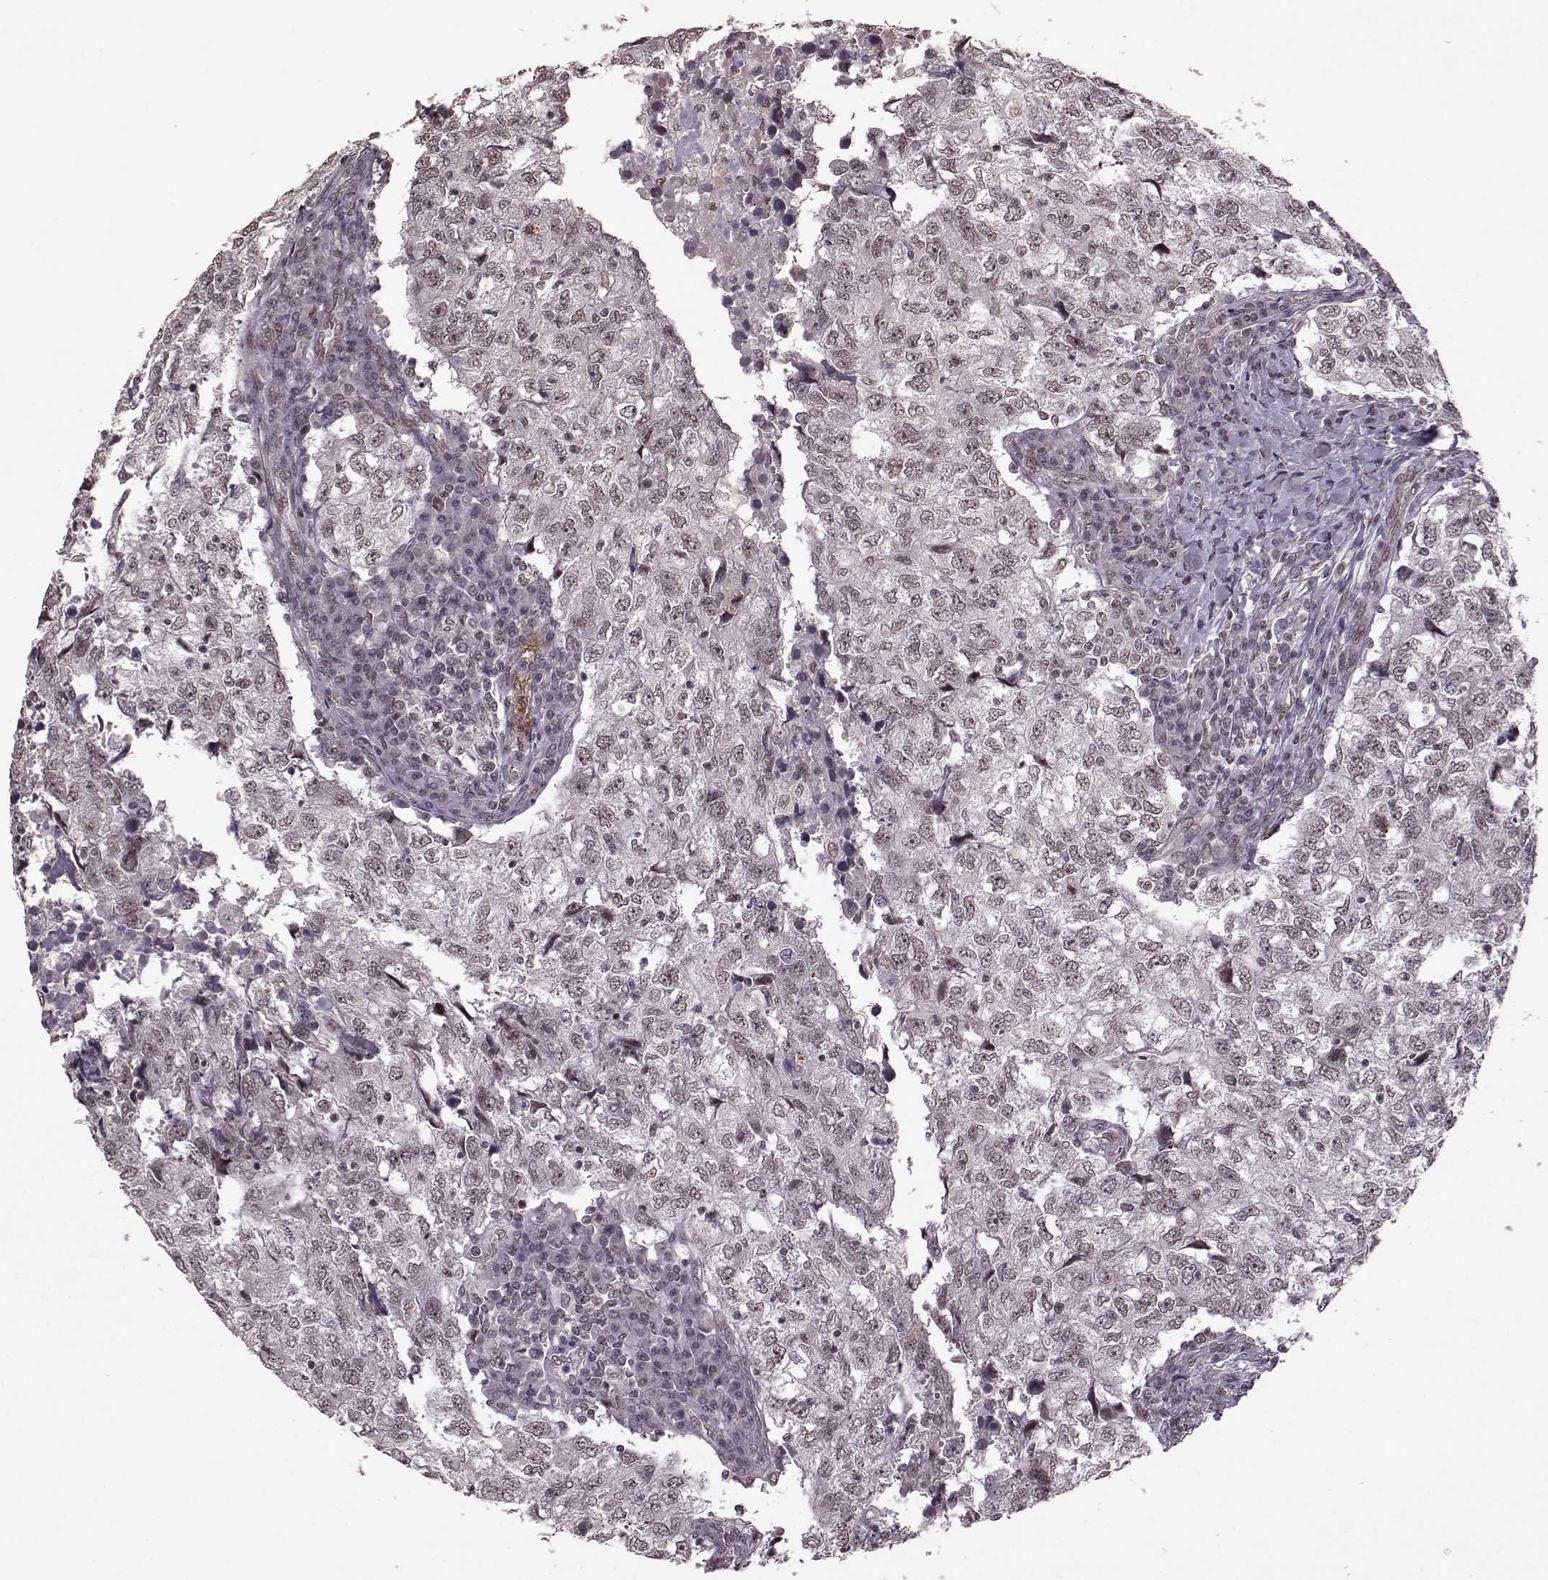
{"staining": {"intensity": "weak", "quantity": ">75%", "location": "nuclear"}, "tissue": "breast cancer", "cell_type": "Tumor cells", "image_type": "cancer", "snomed": [{"axis": "morphology", "description": "Duct carcinoma"}, {"axis": "topography", "description": "Breast"}], "caption": "Approximately >75% of tumor cells in breast cancer (infiltrating ductal carcinoma) show weak nuclear protein positivity as visualized by brown immunohistochemical staining.", "gene": "RRAGD", "patient": {"sex": "female", "age": 30}}